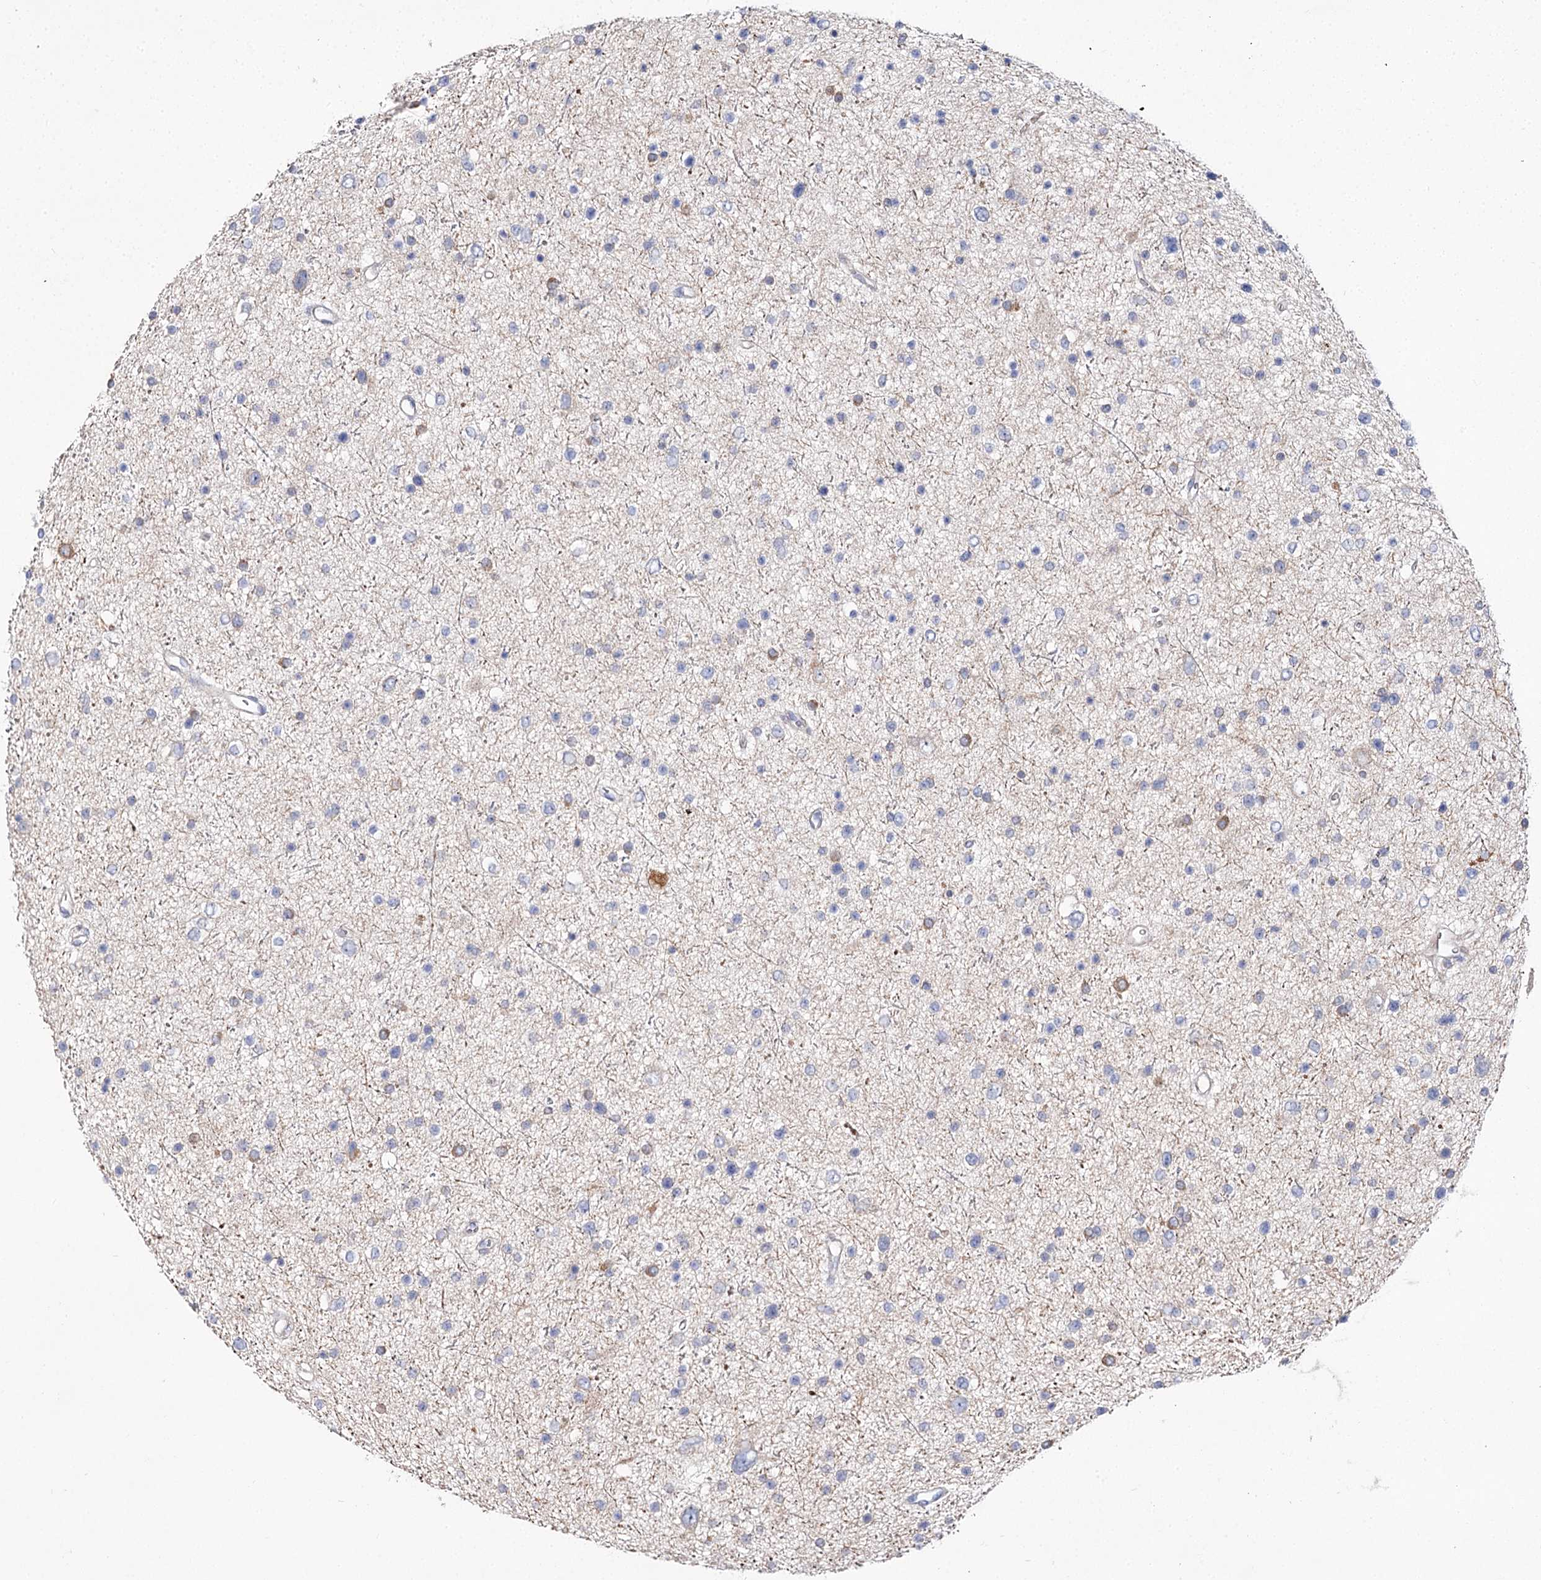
{"staining": {"intensity": "negative", "quantity": "none", "location": "none"}, "tissue": "glioma", "cell_type": "Tumor cells", "image_type": "cancer", "snomed": [{"axis": "morphology", "description": "Glioma, malignant, Low grade"}, {"axis": "topography", "description": "Brain"}], "caption": "Immunohistochemistry histopathology image of human malignant low-grade glioma stained for a protein (brown), which shows no staining in tumor cells. Brightfield microscopy of immunohistochemistry (IHC) stained with DAB (3,3'-diaminobenzidine) (brown) and hematoxylin (blue), captured at high magnification.", "gene": "ARHGAP32", "patient": {"sex": "female", "age": 37}}